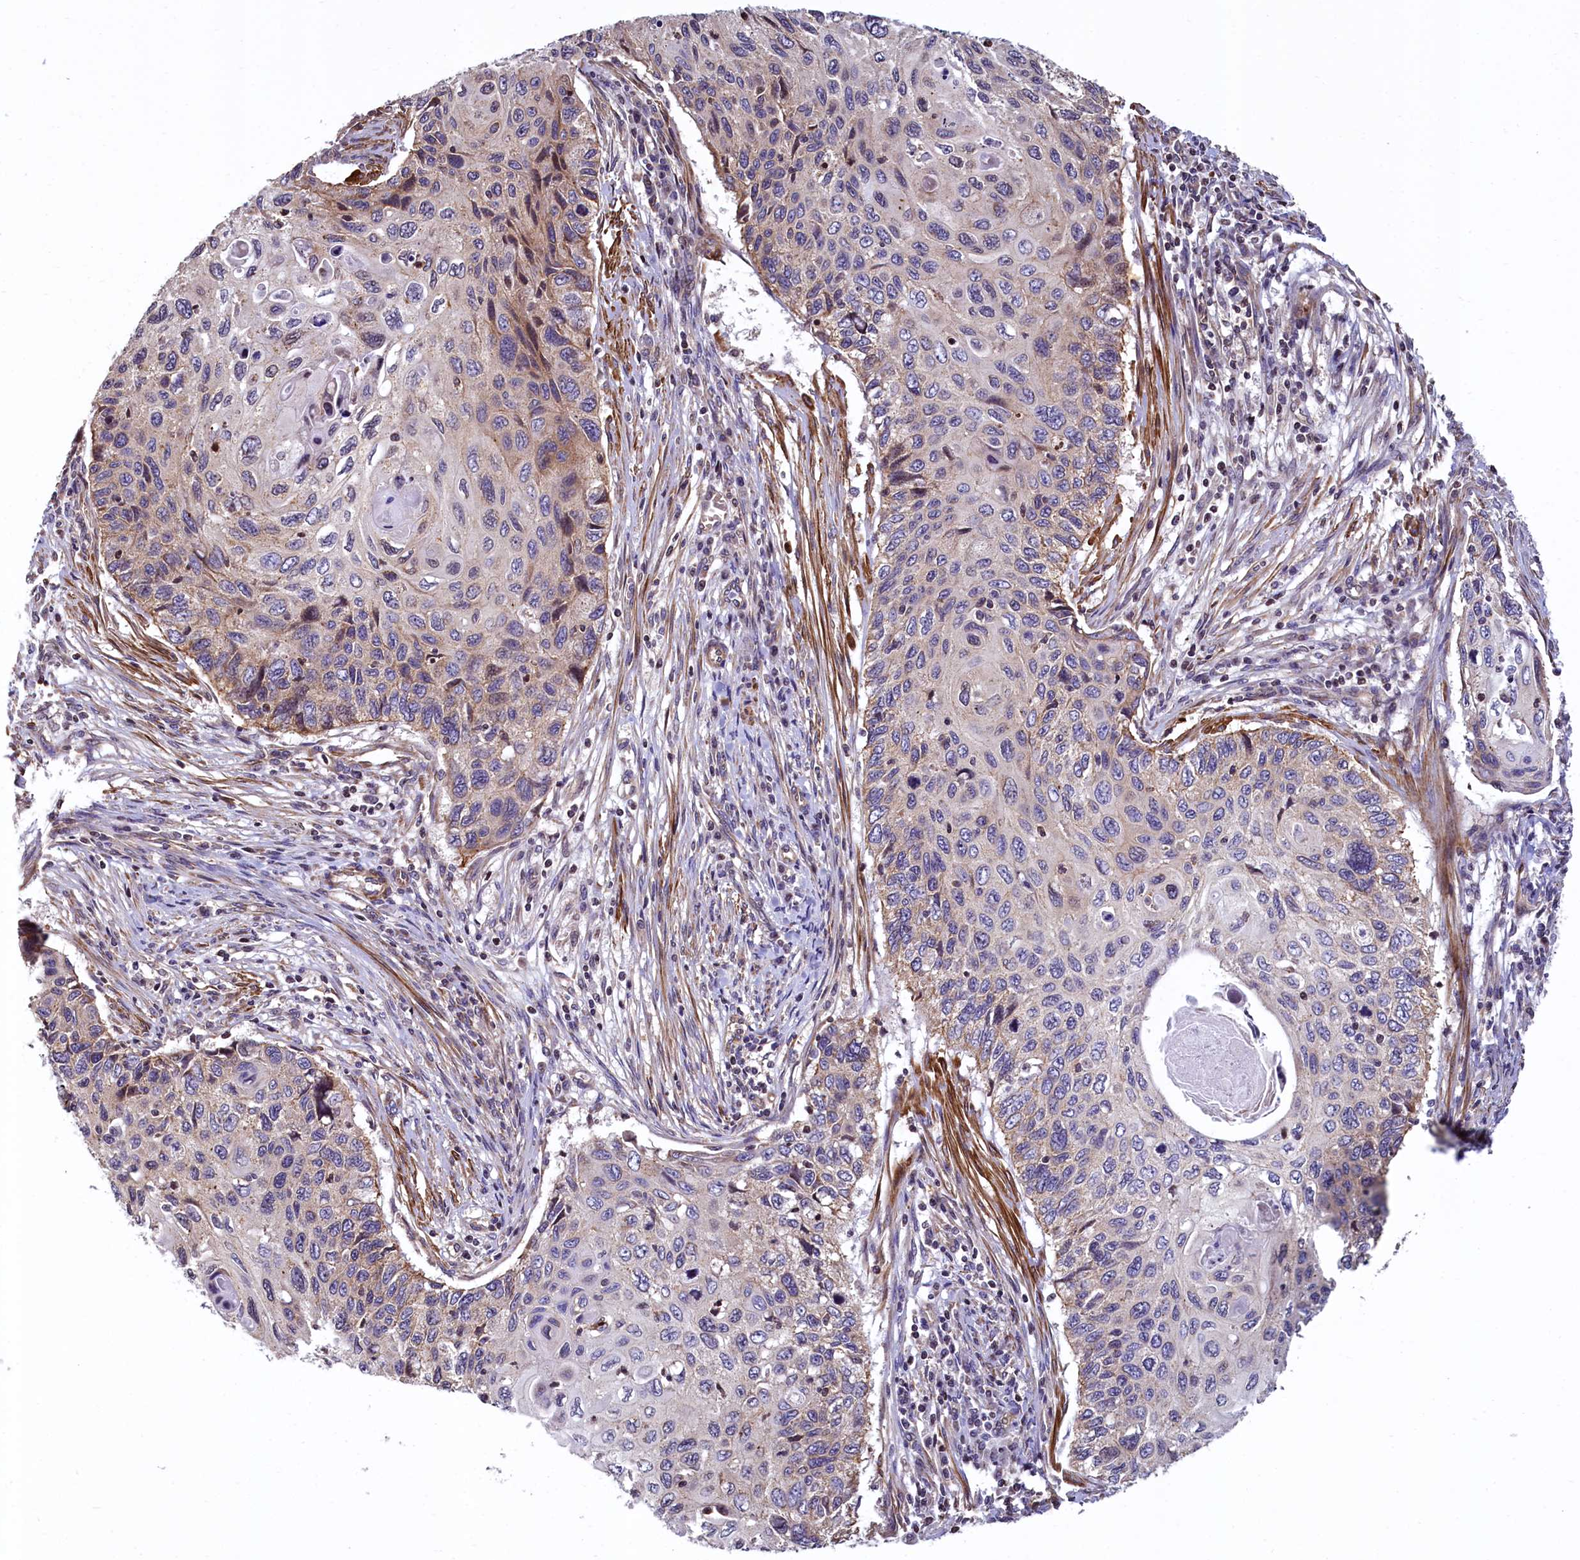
{"staining": {"intensity": "weak", "quantity": "<25%", "location": "cytoplasmic/membranous"}, "tissue": "cervical cancer", "cell_type": "Tumor cells", "image_type": "cancer", "snomed": [{"axis": "morphology", "description": "Squamous cell carcinoma, NOS"}, {"axis": "topography", "description": "Cervix"}], "caption": "This photomicrograph is of squamous cell carcinoma (cervical) stained with immunohistochemistry to label a protein in brown with the nuclei are counter-stained blue. There is no expression in tumor cells. (DAB (3,3'-diaminobenzidine) immunohistochemistry (IHC), high magnification).", "gene": "ZNF2", "patient": {"sex": "female", "age": 70}}